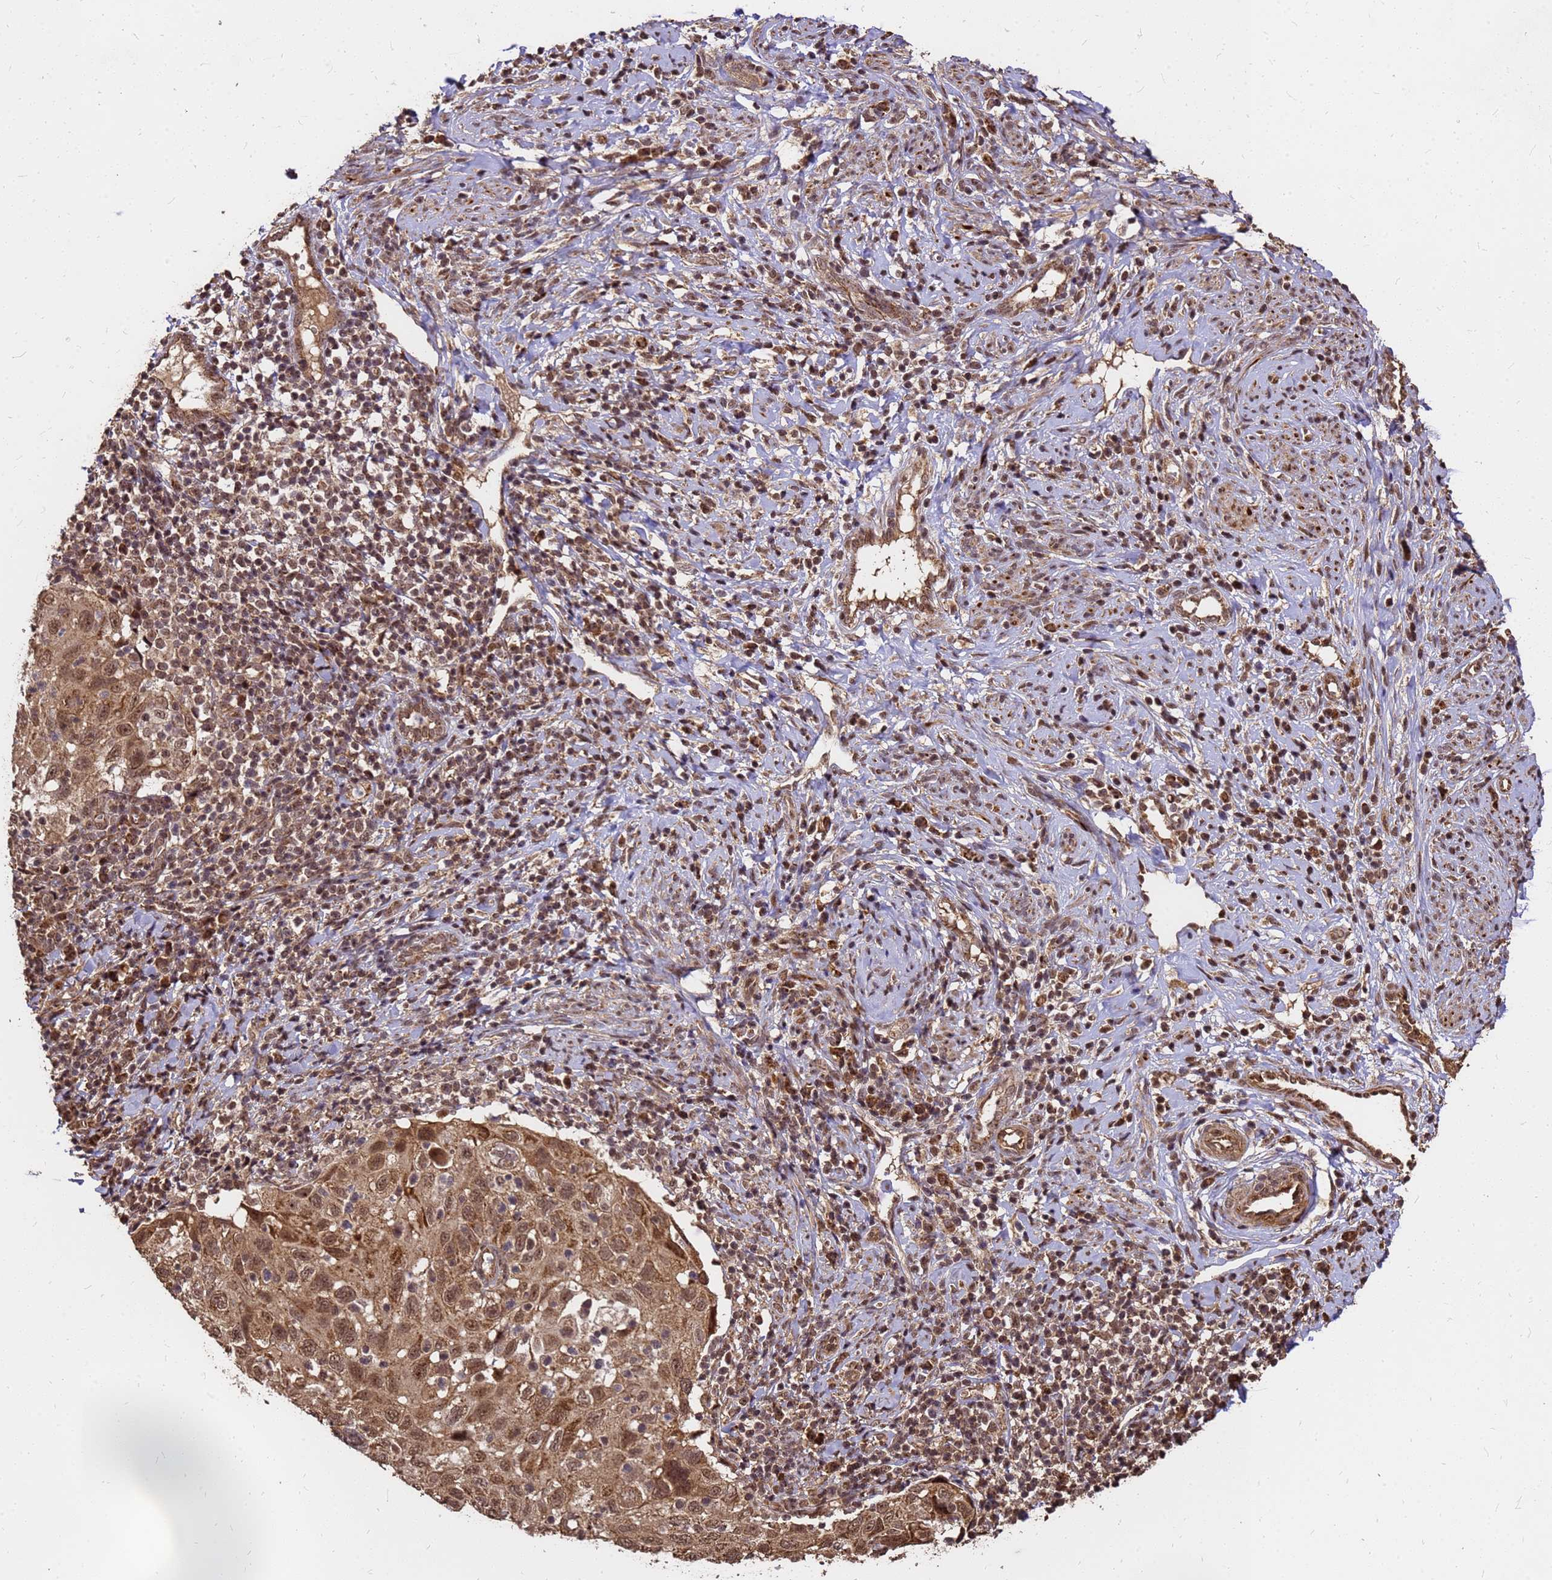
{"staining": {"intensity": "moderate", "quantity": ">75%", "location": "cytoplasmic/membranous,nuclear"}, "tissue": "cervical cancer", "cell_type": "Tumor cells", "image_type": "cancer", "snomed": [{"axis": "morphology", "description": "Squamous cell carcinoma, NOS"}, {"axis": "topography", "description": "Cervix"}], "caption": "A brown stain highlights moderate cytoplasmic/membranous and nuclear positivity of a protein in human squamous cell carcinoma (cervical) tumor cells.", "gene": "GPATCH8", "patient": {"sex": "female", "age": 70}}